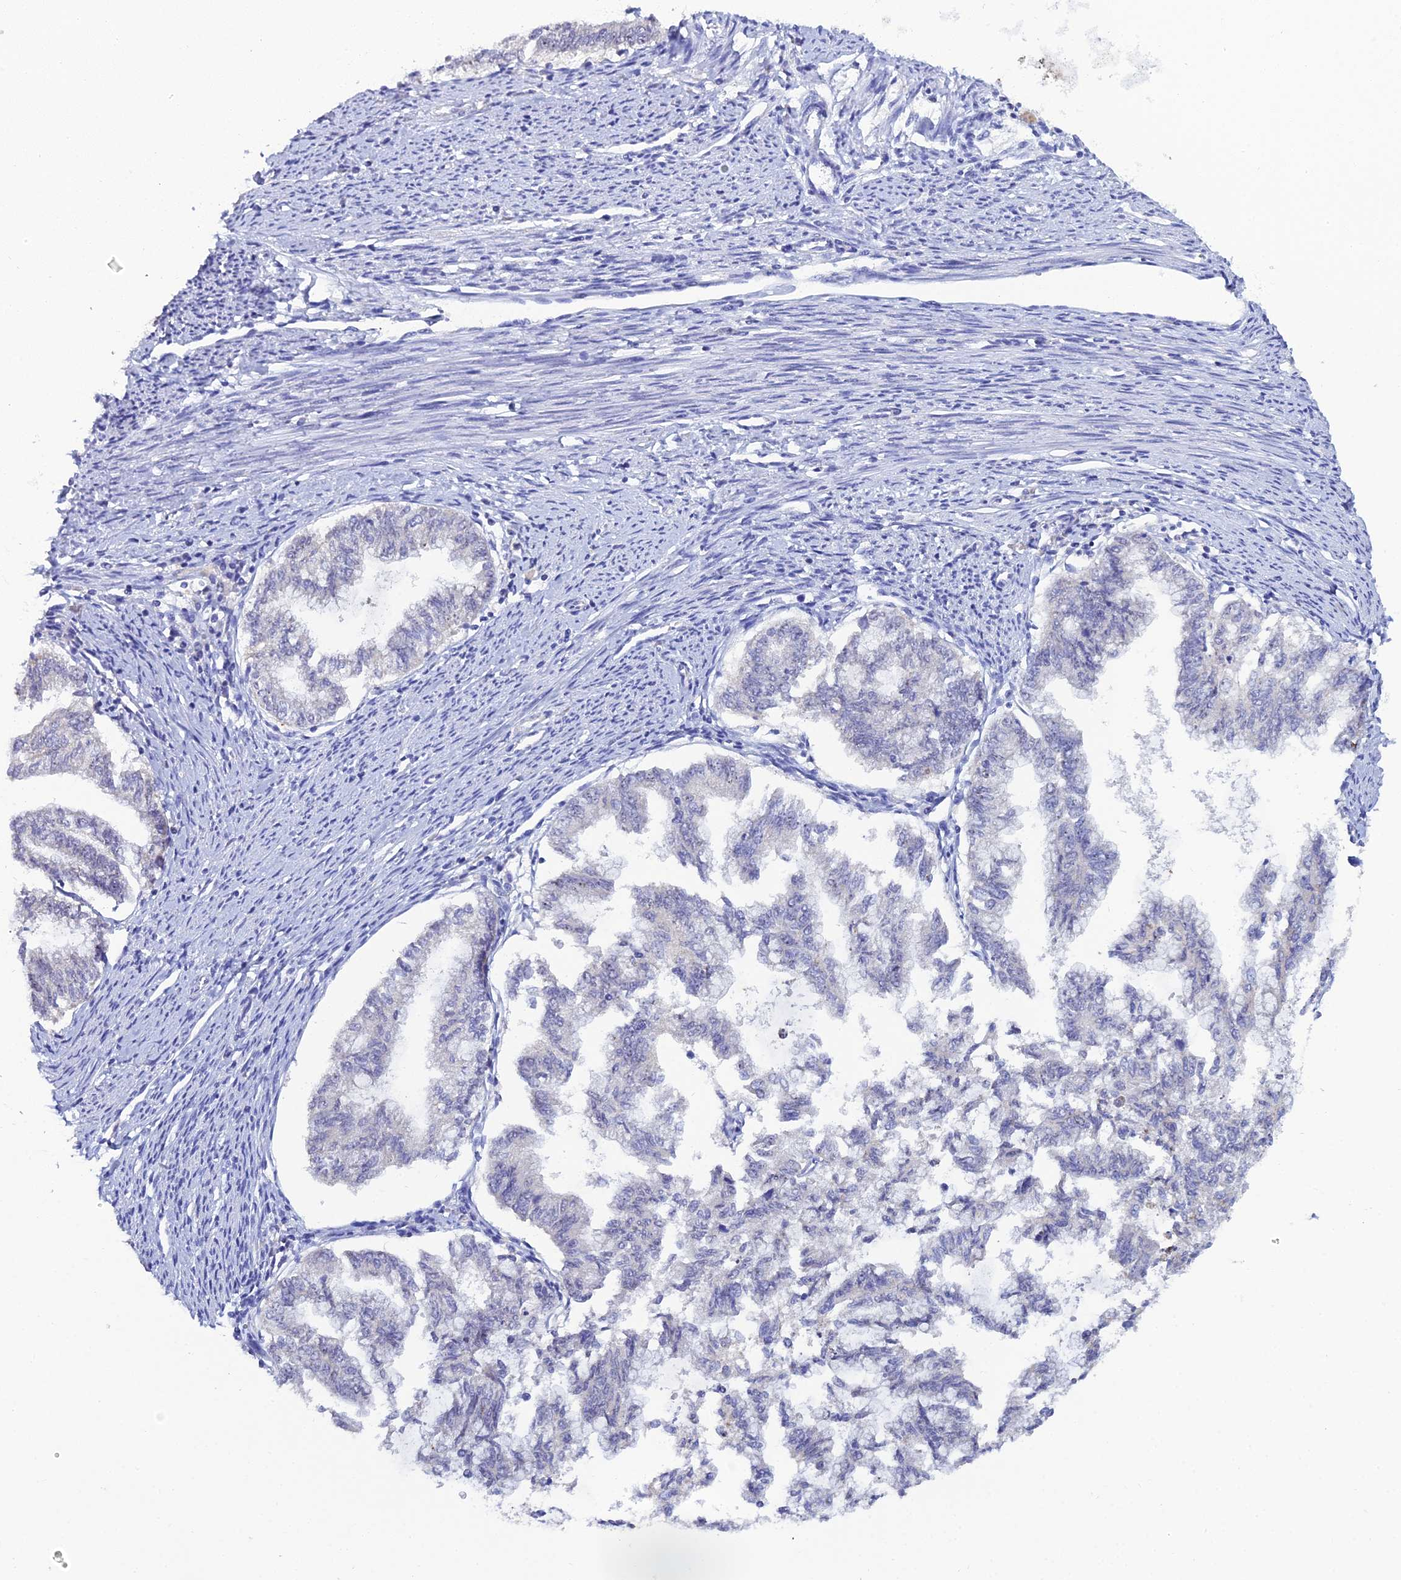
{"staining": {"intensity": "negative", "quantity": "none", "location": "none"}, "tissue": "endometrial cancer", "cell_type": "Tumor cells", "image_type": "cancer", "snomed": [{"axis": "morphology", "description": "Adenocarcinoma, NOS"}, {"axis": "topography", "description": "Endometrium"}], "caption": "Human adenocarcinoma (endometrial) stained for a protein using IHC demonstrates no staining in tumor cells.", "gene": "PLPP4", "patient": {"sex": "female", "age": 79}}